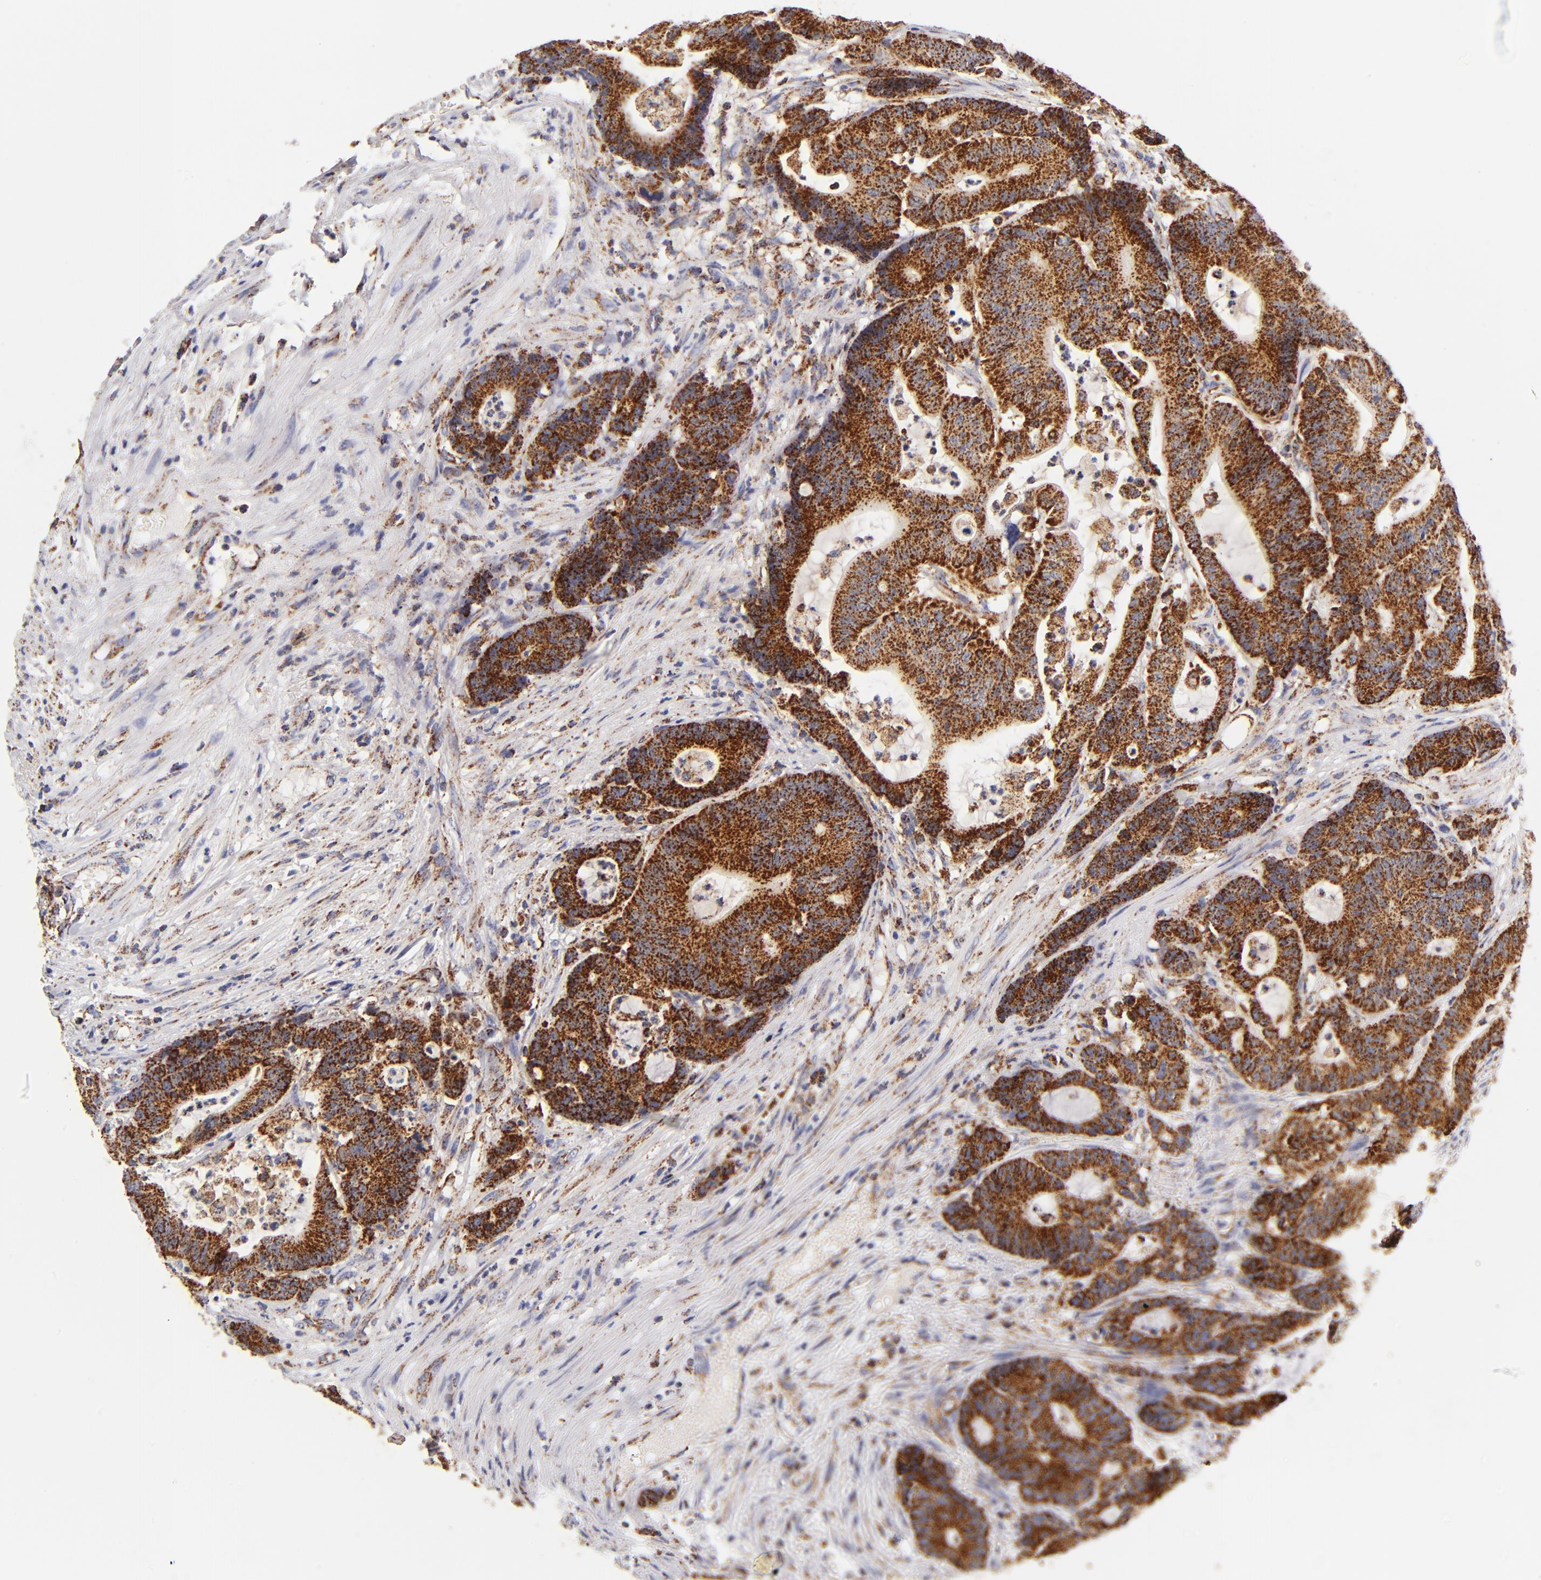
{"staining": {"intensity": "strong", "quantity": ">75%", "location": "cytoplasmic/membranous"}, "tissue": "colorectal cancer", "cell_type": "Tumor cells", "image_type": "cancer", "snomed": [{"axis": "morphology", "description": "Adenocarcinoma, NOS"}, {"axis": "topography", "description": "Colon"}], "caption": "Tumor cells exhibit strong cytoplasmic/membranous expression in about >75% of cells in colorectal cancer (adenocarcinoma).", "gene": "ECHS1", "patient": {"sex": "female", "age": 84}}